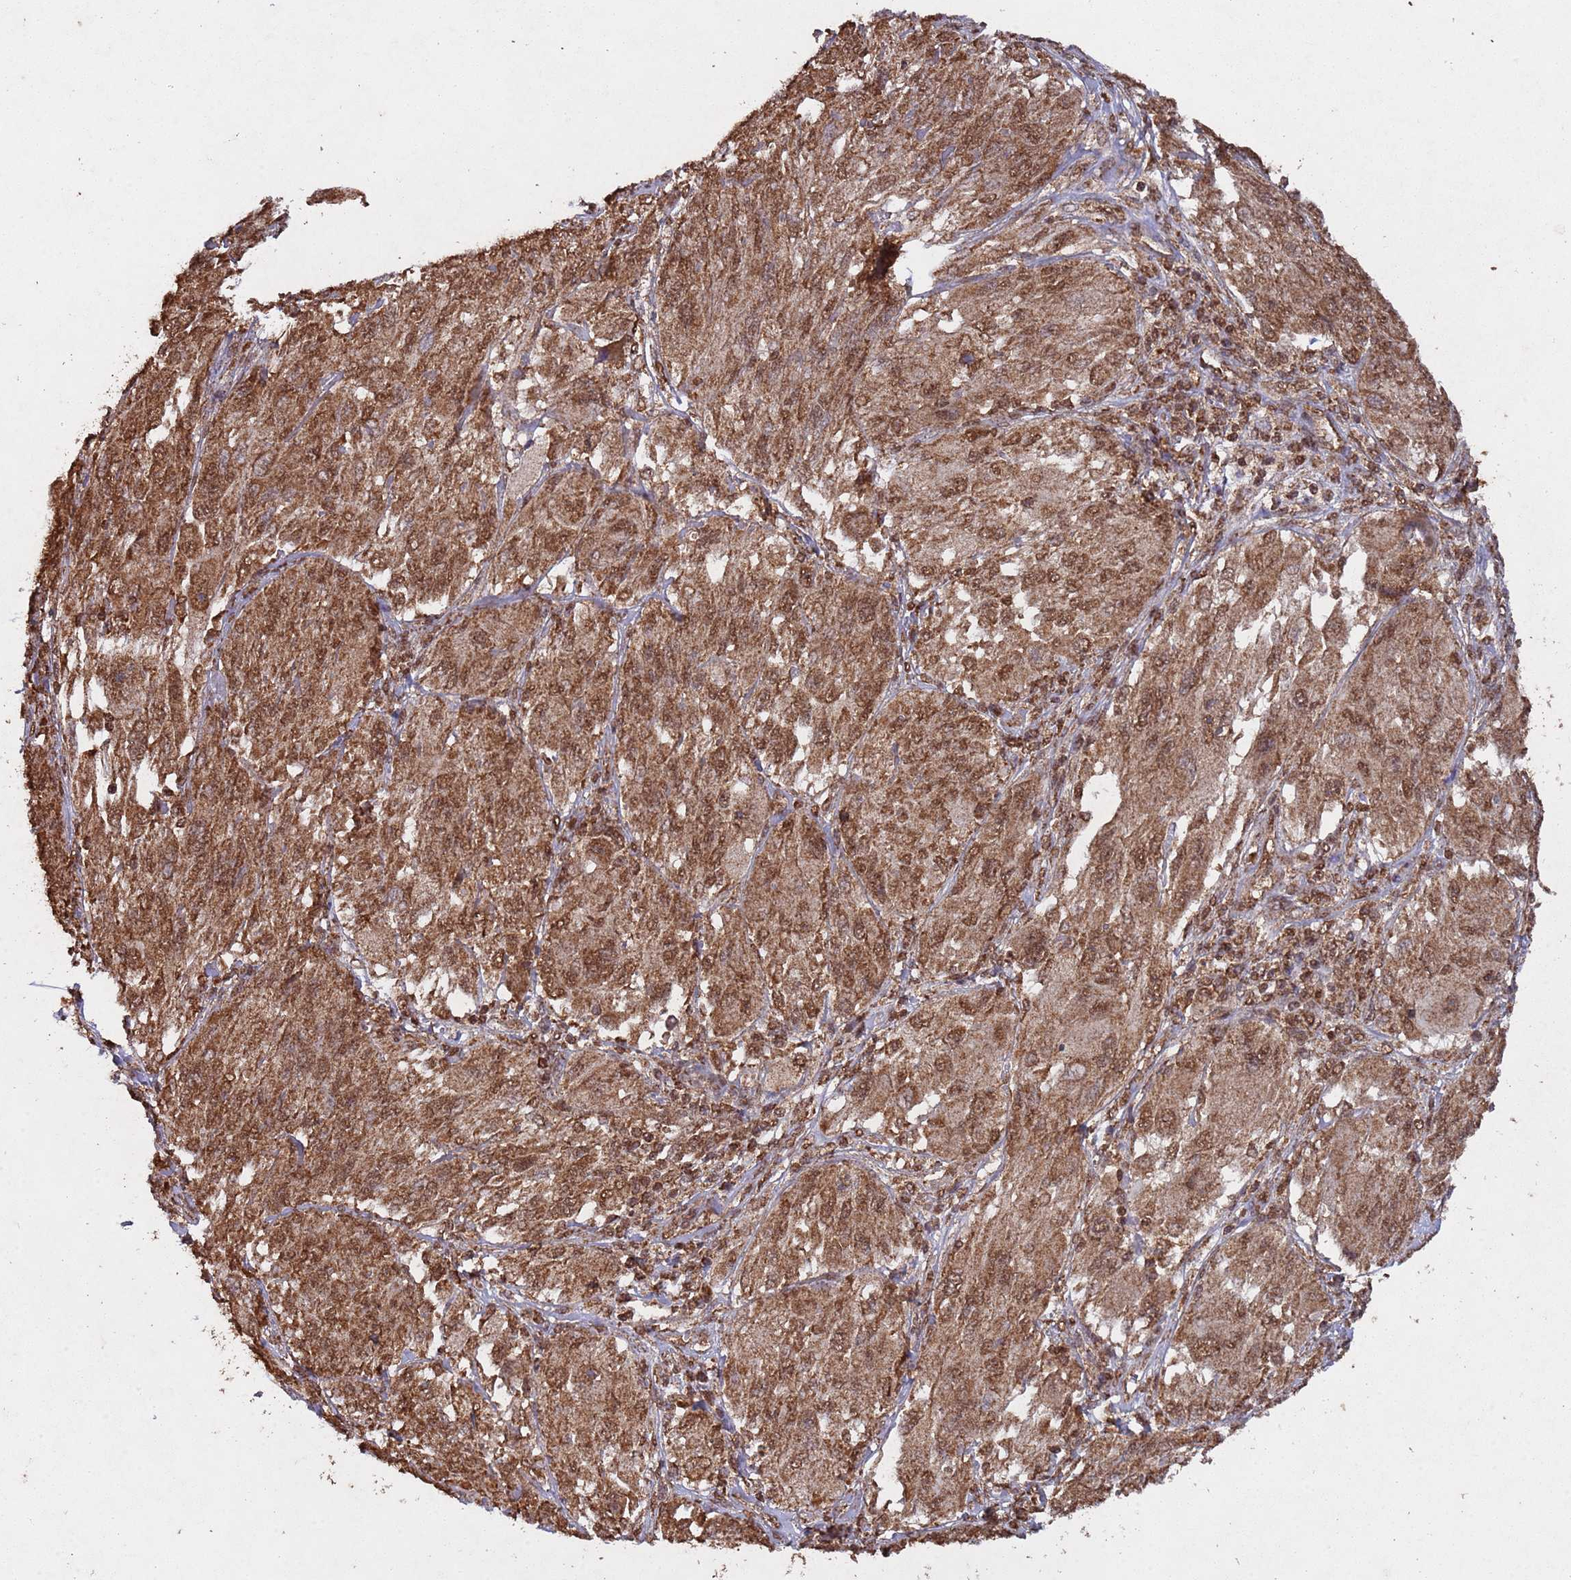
{"staining": {"intensity": "moderate", "quantity": ">75%", "location": "cytoplasmic/membranous,nuclear"}, "tissue": "melanoma", "cell_type": "Tumor cells", "image_type": "cancer", "snomed": [{"axis": "morphology", "description": "Malignant melanoma, NOS"}, {"axis": "topography", "description": "Skin"}], "caption": "IHC micrograph of human malignant melanoma stained for a protein (brown), which shows medium levels of moderate cytoplasmic/membranous and nuclear positivity in approximately >75% of tumor cells.", "gene": "HDAC10", "patient": {"sex": "female", "age": 91}}